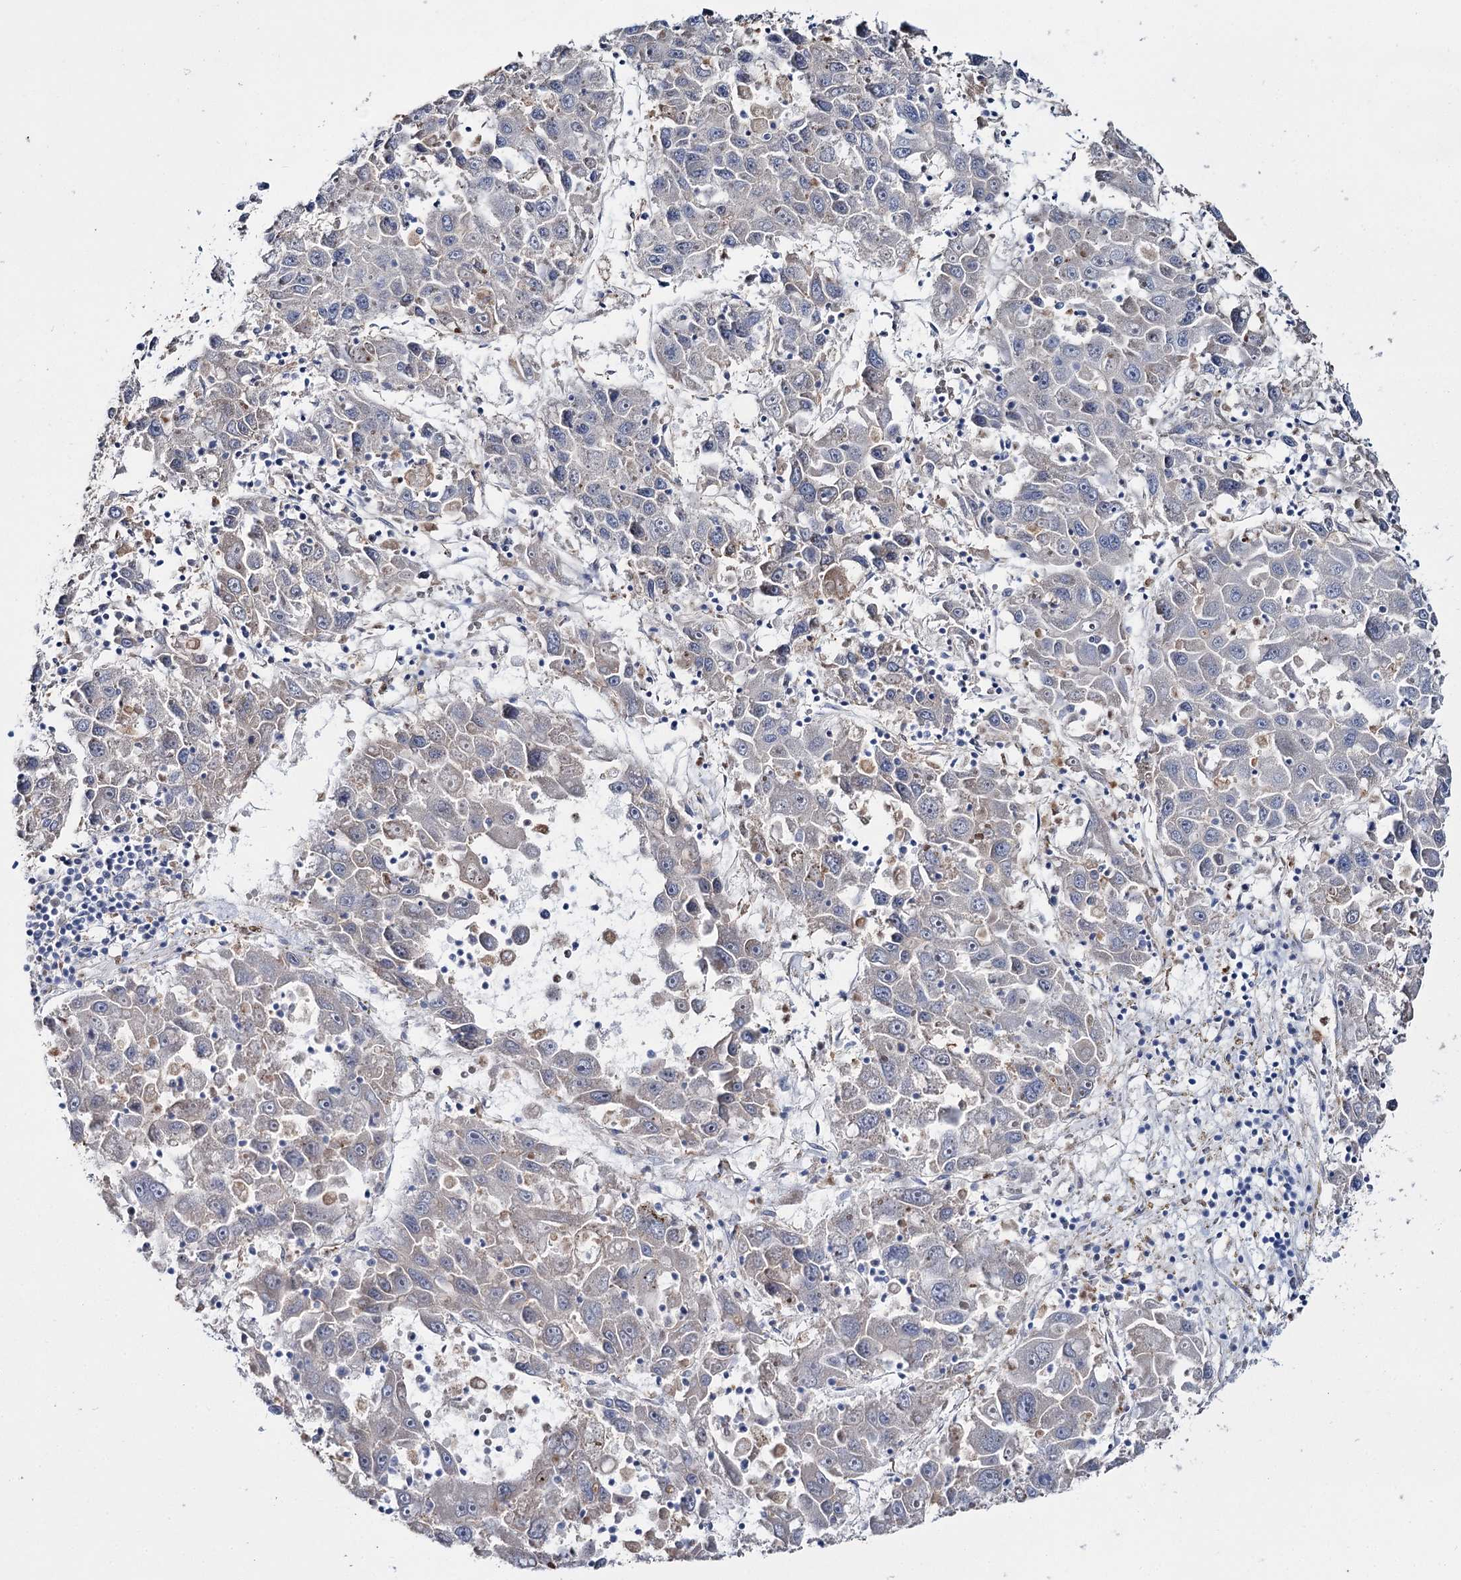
{"staining": {"intensity": "negative", "quantity": "none", "location": "none"}, "tissue": "liver cancer", "cell_type": "Tumor cells", "image_type": "cancer", "snomed": [{"axis": "morphology", "description": "Carcinoma, Hepatocellular, NOS"}, {"axis": "topography", "description": "Liver"}], "caption": "Immunohistochemical staining of human liver cancer shows no significant staining in tumor cells.", "gene": "SUMF1", "patient": {"sex": "male", "age": 49}}